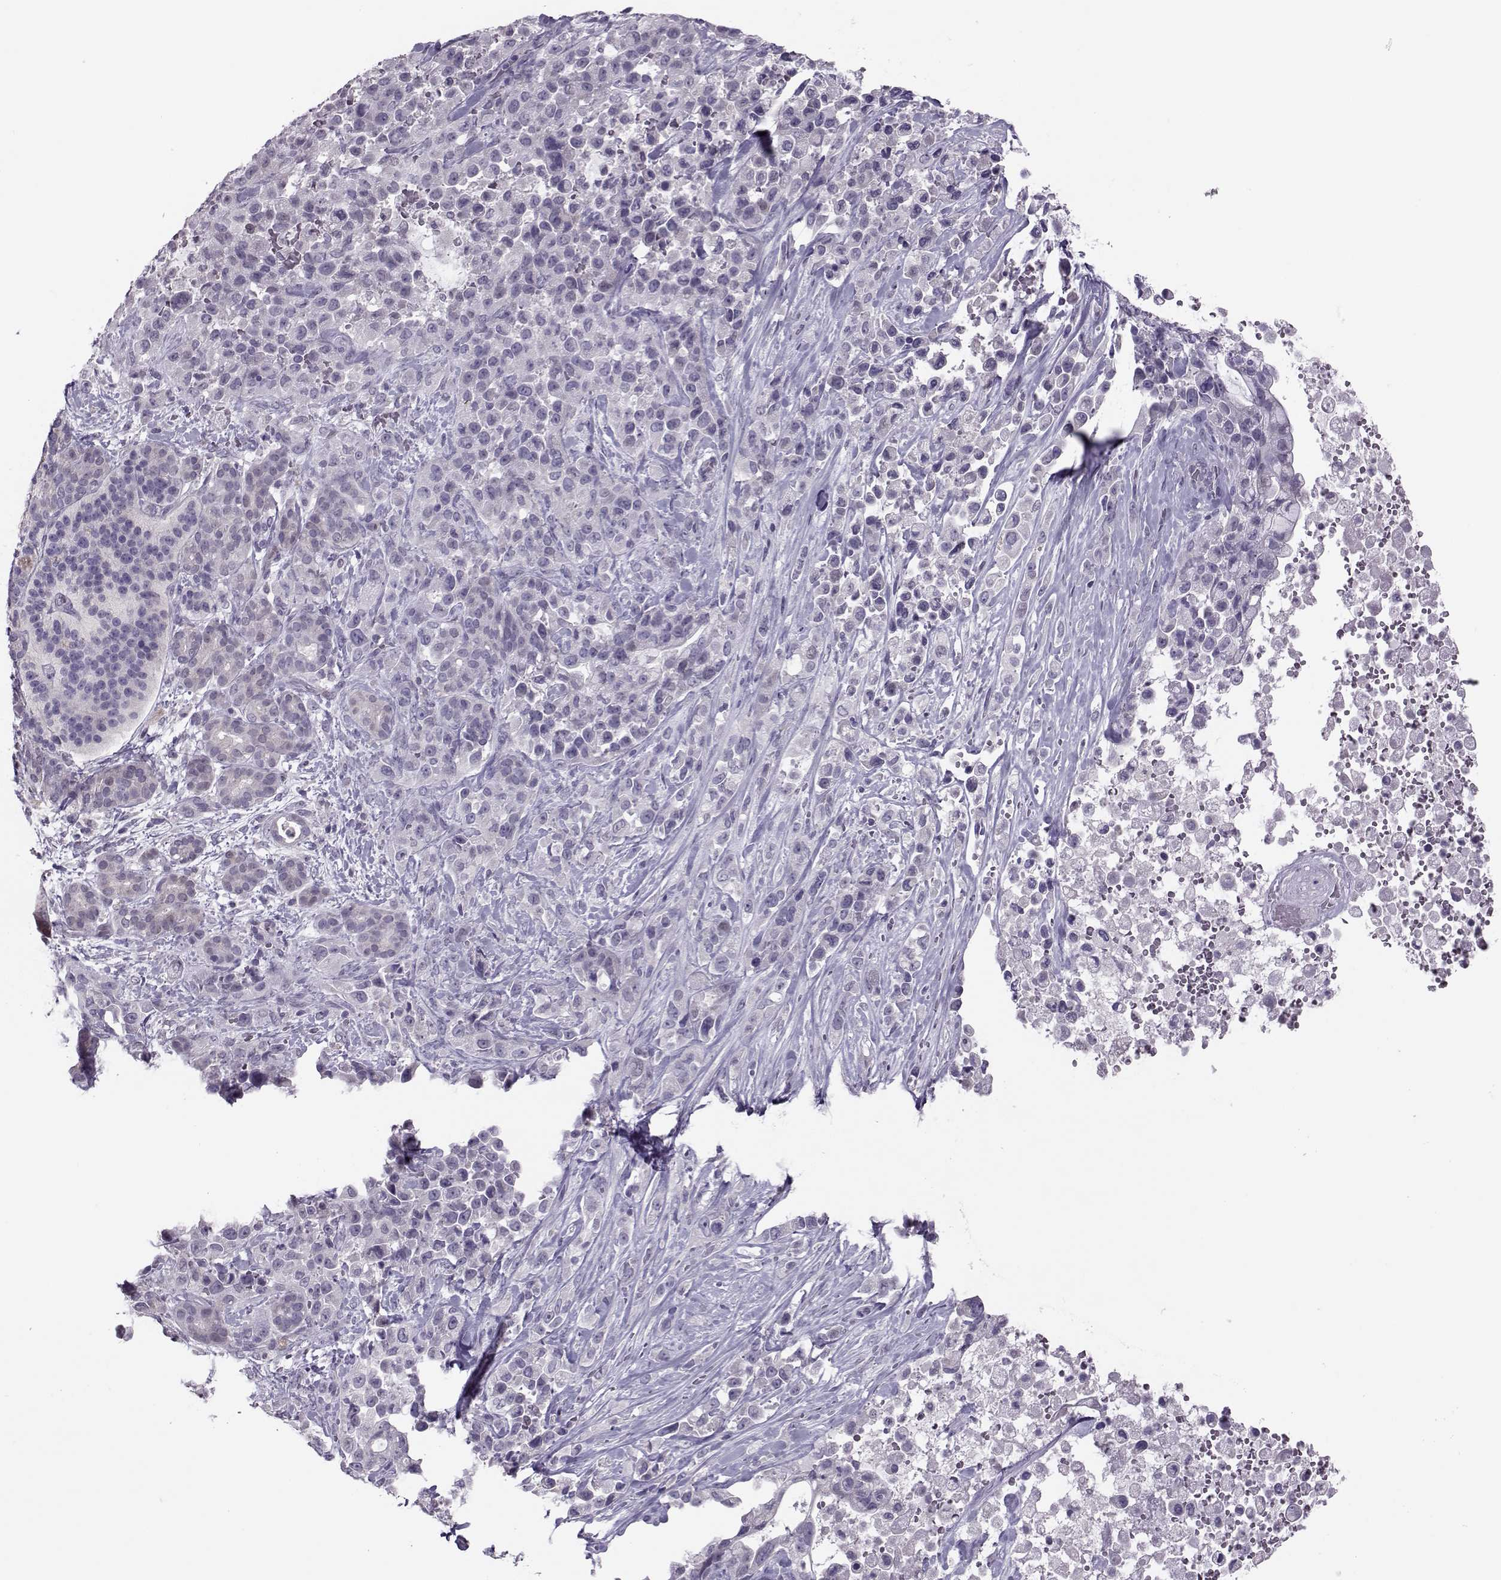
{"staining": {"intensity": "negative", "quantity": "none", "location": "none"}, "tissue": "pancreatic cancer", "cell_type": "Tumor cells", "image_type": "cancer", "snomed": [{"axis": "morphology", "description": "Adenocarcinoma, NOS"}, {"axis": "topography", "description": "Pancreas"}], "caption": "Immunohistochemistry (IHC) image of neoplastic tissue: pancreatic cancer stained with DAB demonstrates no significant protein staining in tumor cells. (DAB (3,3'-diaminobenzidine) IHC, high magnification).", "gene": "ASRGL1", "patient": {"sex": "male", "age": 44}}